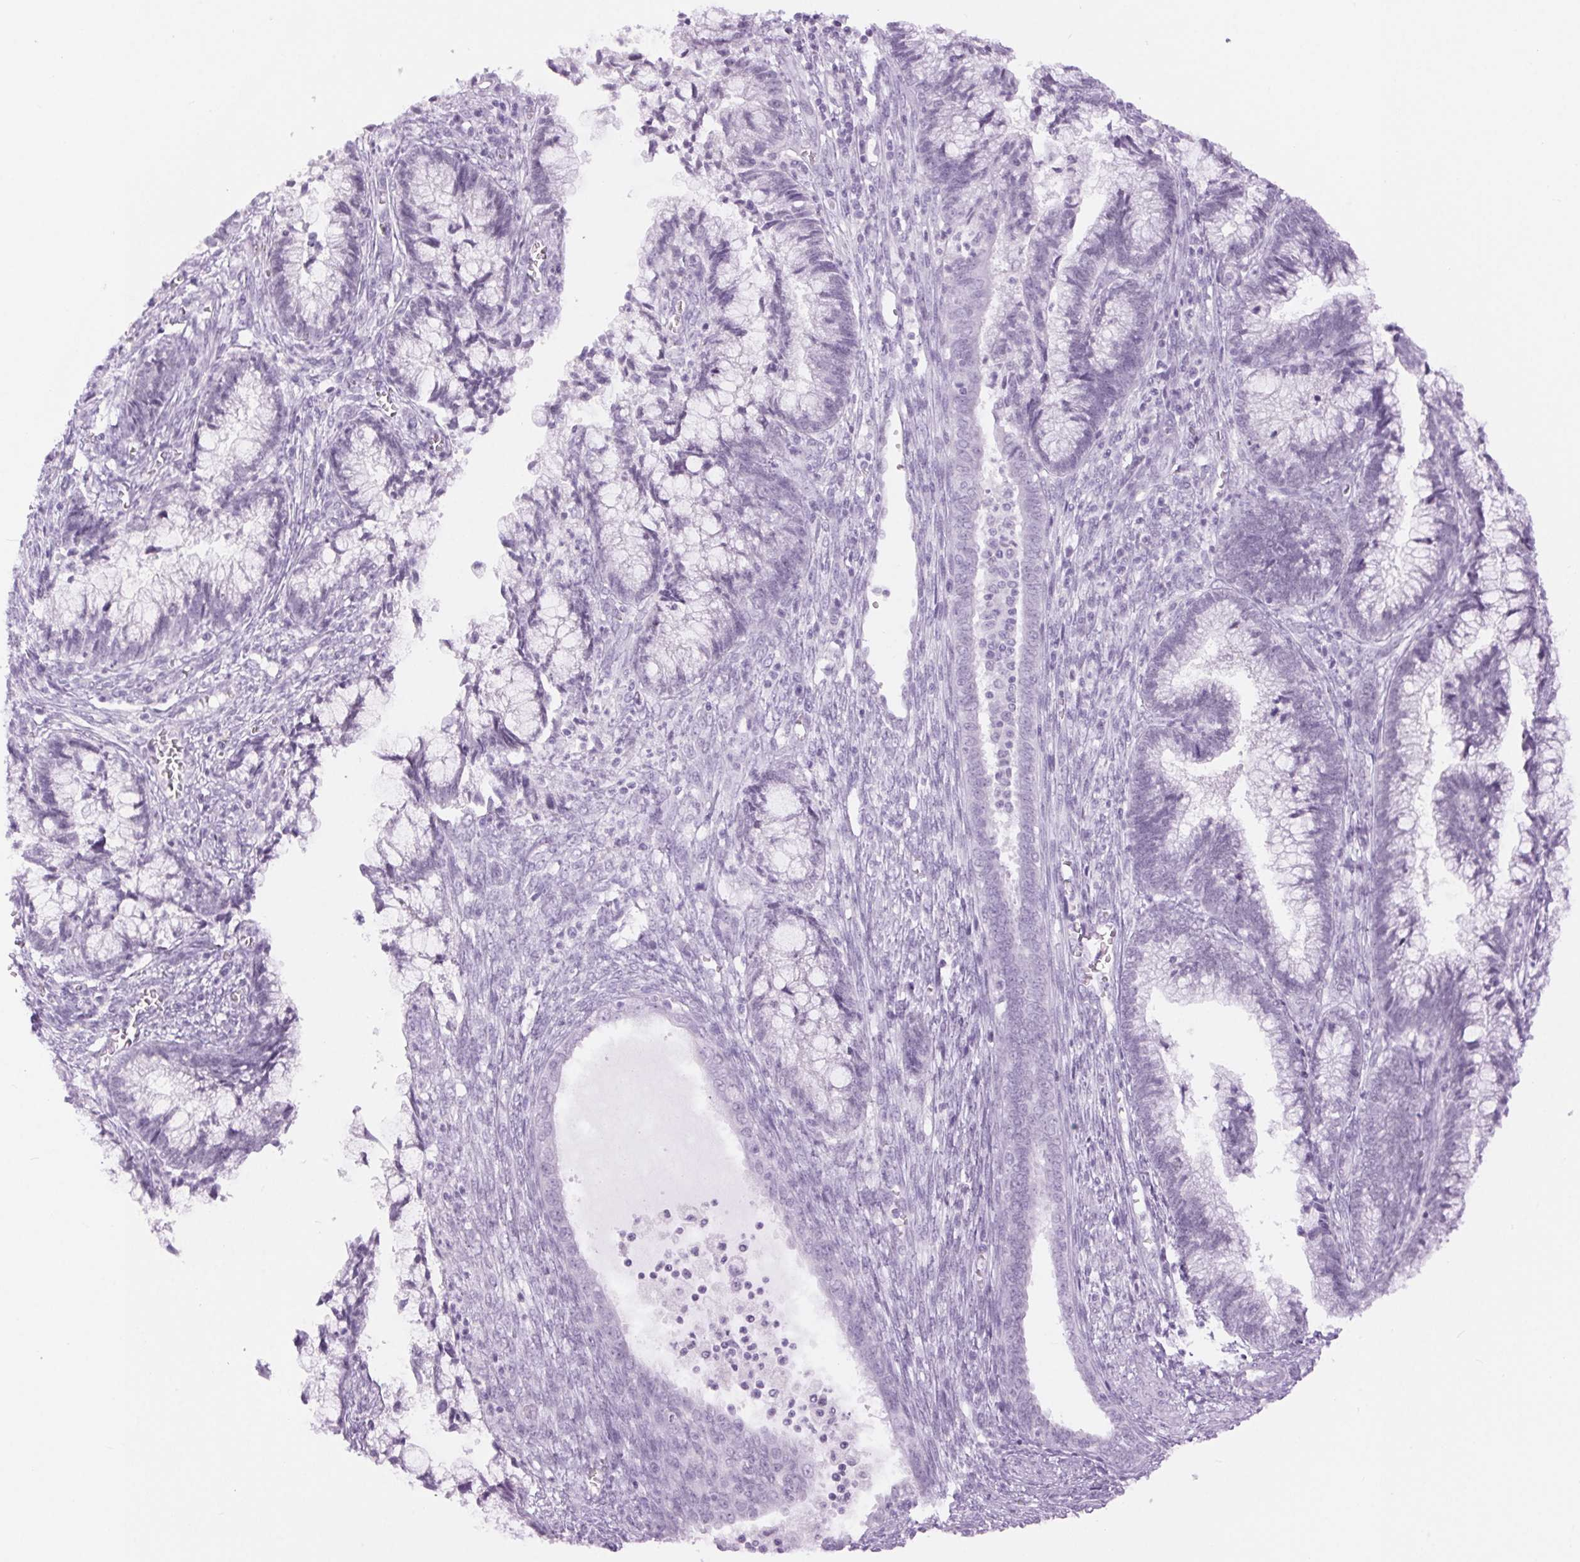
{"staining": {"intensity": "negative", "quantity": "none", "location": "none"}, "tissue": "cervical cancer", "cell_type": "Tumor cells", "image_type": "cancer", "snomed": [{"axis": "morphology", "description": "Adenocarcinoma, NOS"}, {"axis": "topography", "description": "Cervix"}], "caption": "IHC of human adenocarcinoma (cervical) reveals no expression in tumor cells. The staining is performed using DAB brown chromogen with nuclei counter-stained in using hematoxylin.", "gene": "BEND2", "patient": {"sex": "female", "age": 44}}